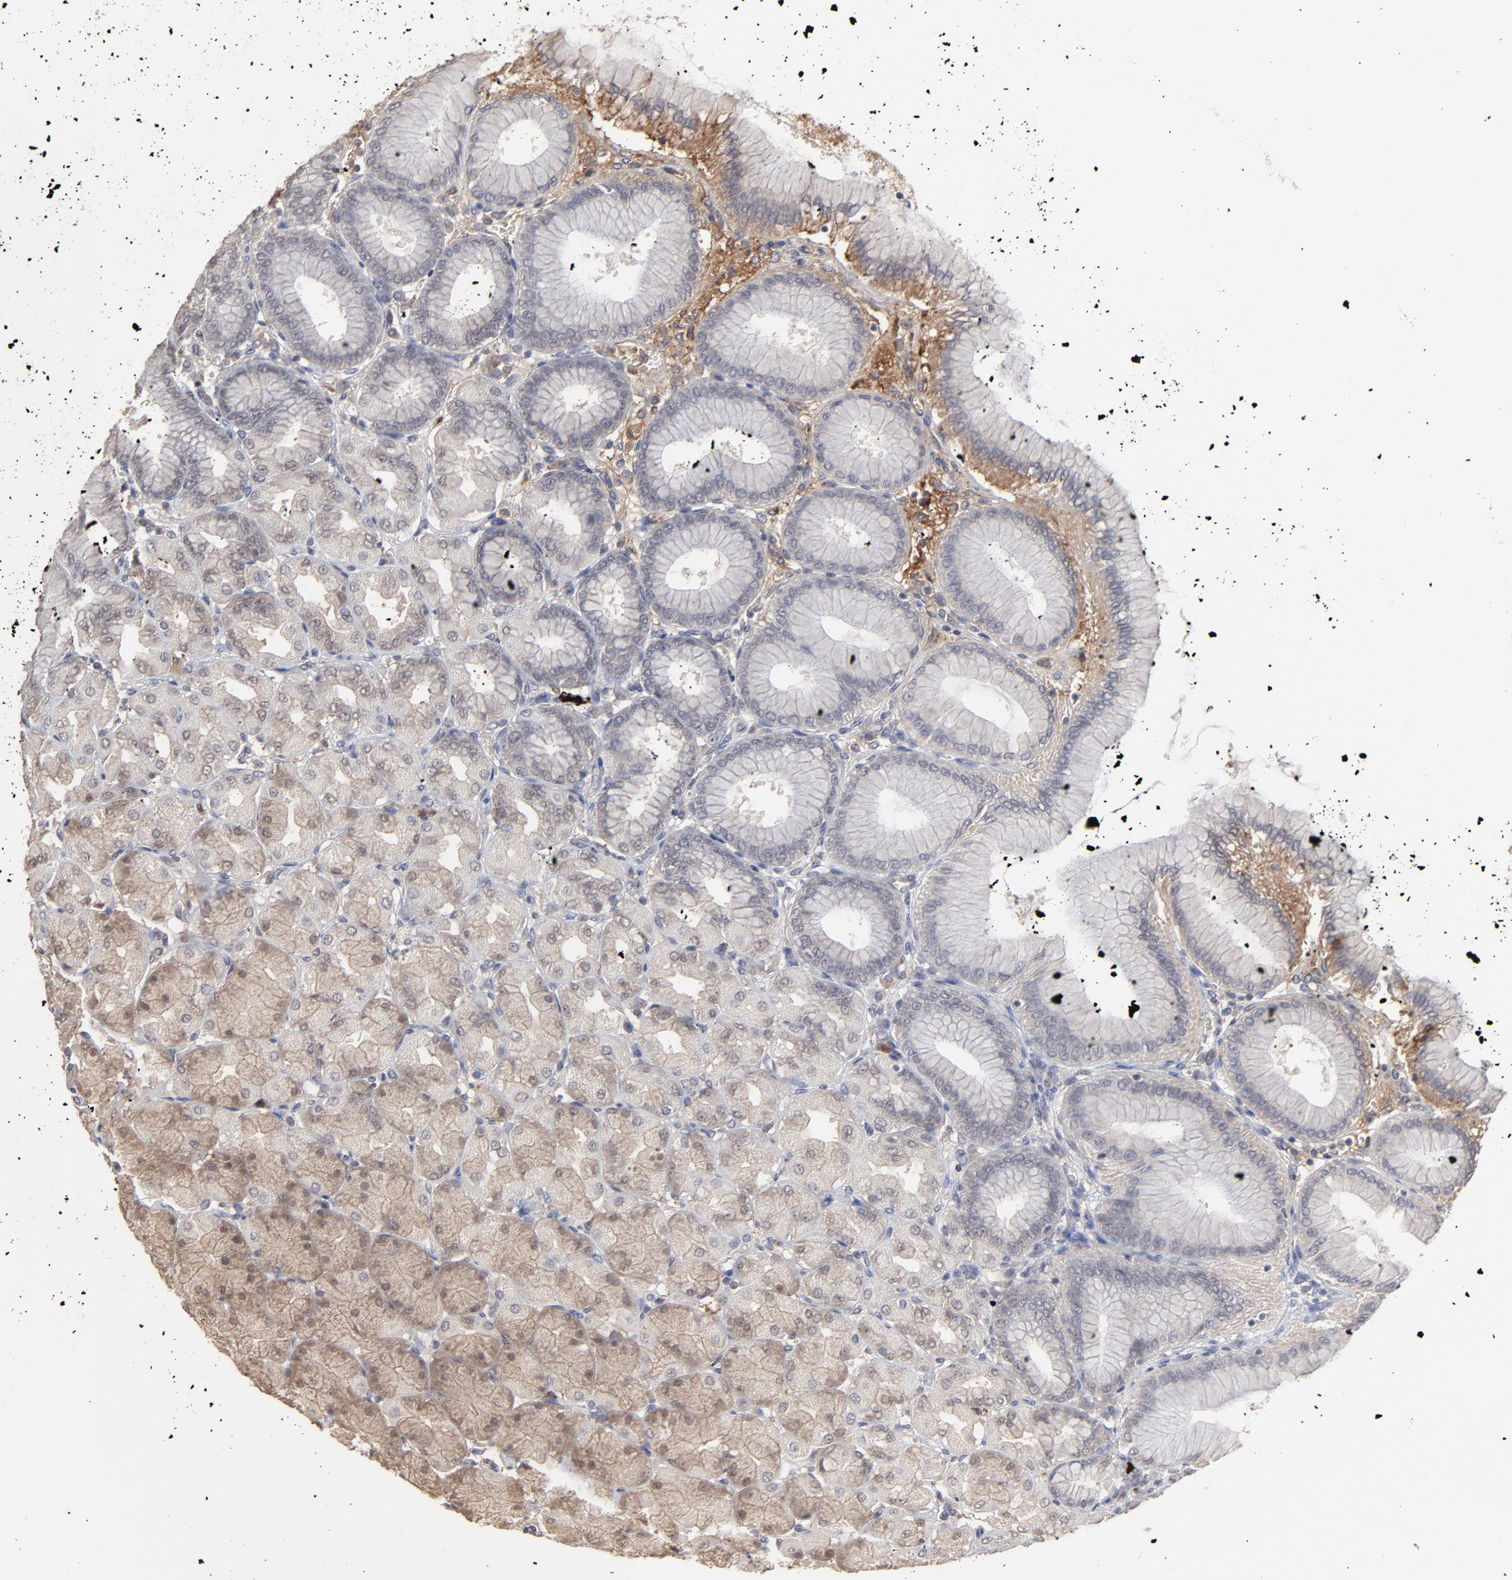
{"staining": {"intensity": "weak", "quantity": "<25%", "location": "cytoplasmic/membranous"}, "tissue": "stomach", "cell_type": "Glandular cells", "image_type": "normal", "snomed": [{"axis": "morphology", "description": "Normal tissue, NOS"}, {"axis": "topography", "description": "Stomach, upper"}], "caption": "The immunohistochemistry image has no significant positivity in glandular cells of stomach.", "gene": "VPREB3", "patient": {"sex": "female", "age": 56}}